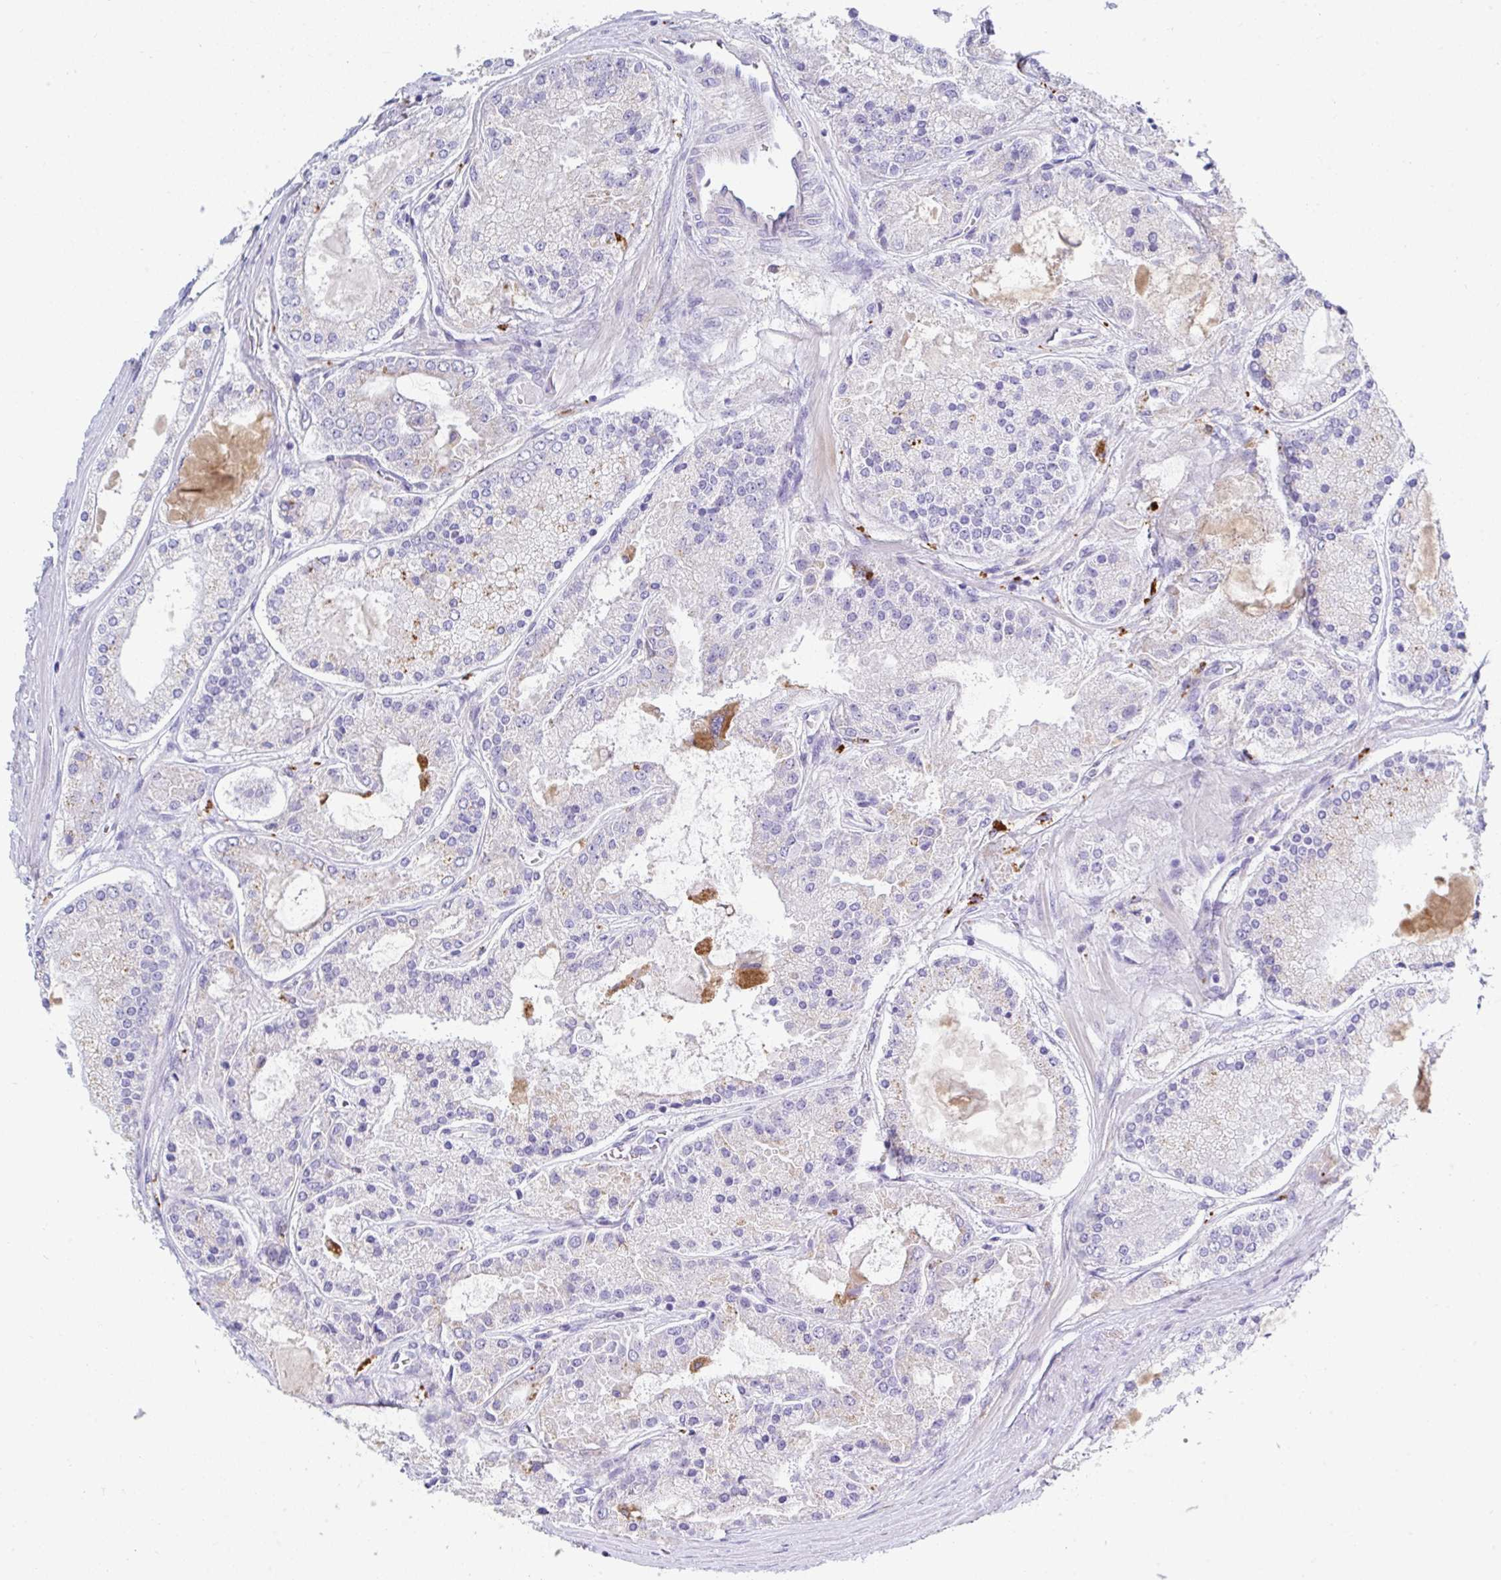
{"staining": {"intensity": "negative", "quantity": "none", "location": "none"}, "tissue": "prostate cancer", "cell_type": "Tumor cells", "image_type": "cancer", "snomed": [{"axis": "morphology", "description": "Adenocarcinoma, High grade"}, {"axis": "topography", "description": "Prostate"}], "caption": "Histopathology image shows no protein expression in tumor cells of prostate cancer (adenocarcinoma (high-grade)) tissue.", "gene": "ZNF33A", "patient": {"sex": "male", "age": 67}}